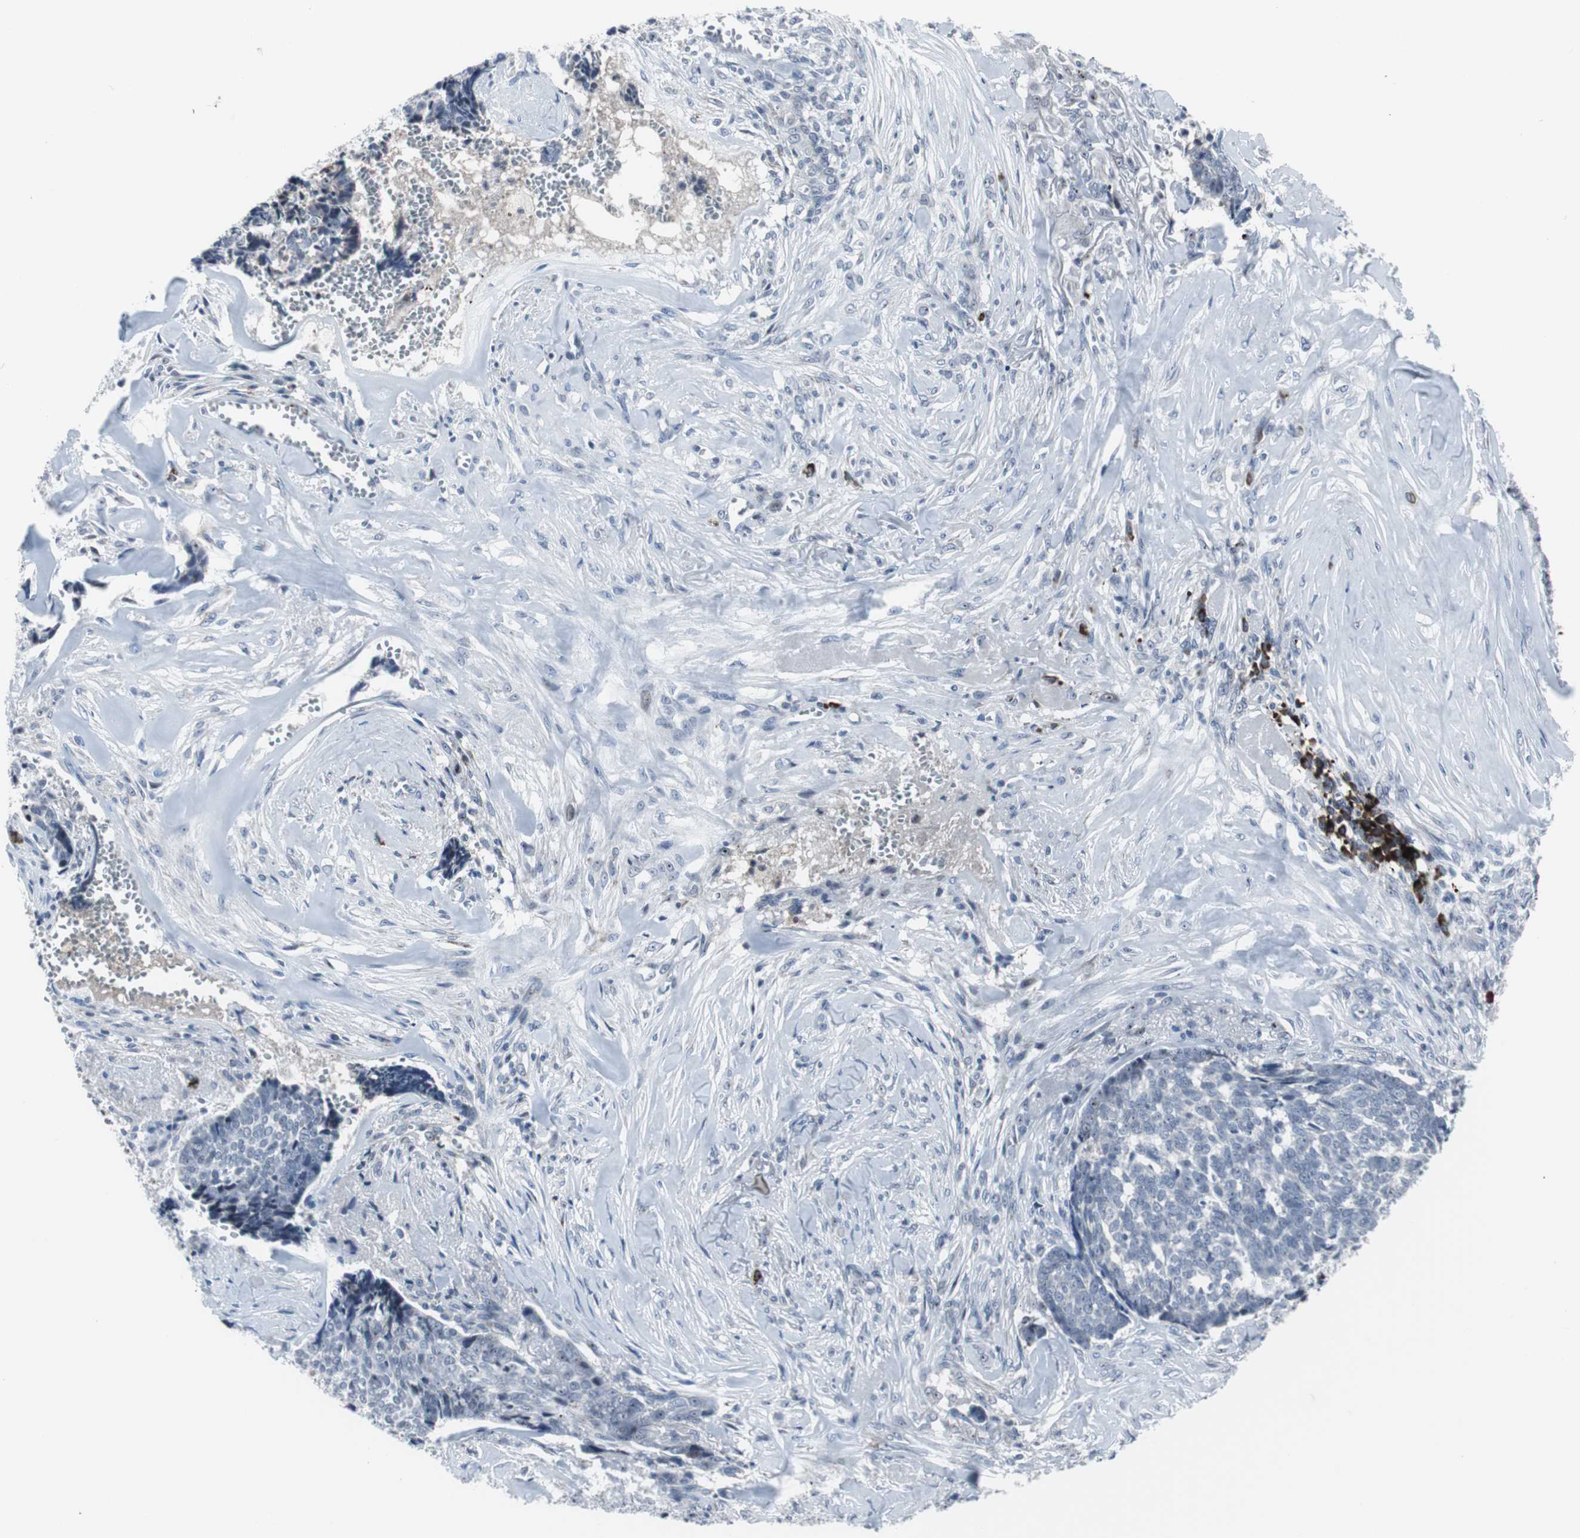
{"staining": {"intensity": "negative", "quantity": "none", "location": "none"}, "tissue": "skin cancer", "cell_type": "Tumor cells", "image_type": "cancer", "snomed": [{"axis": "morphology", "description": "Basal cell carcinoma"}, {"axis": "topography", "description": "Skin"}], "caption": "Immunohistochemical staining of basal cell carcinoma (skin) demonstrates no significant positivity in tumor cells.", "gene": "DOK1", "patient": {"sex": "male", "age": 84}}